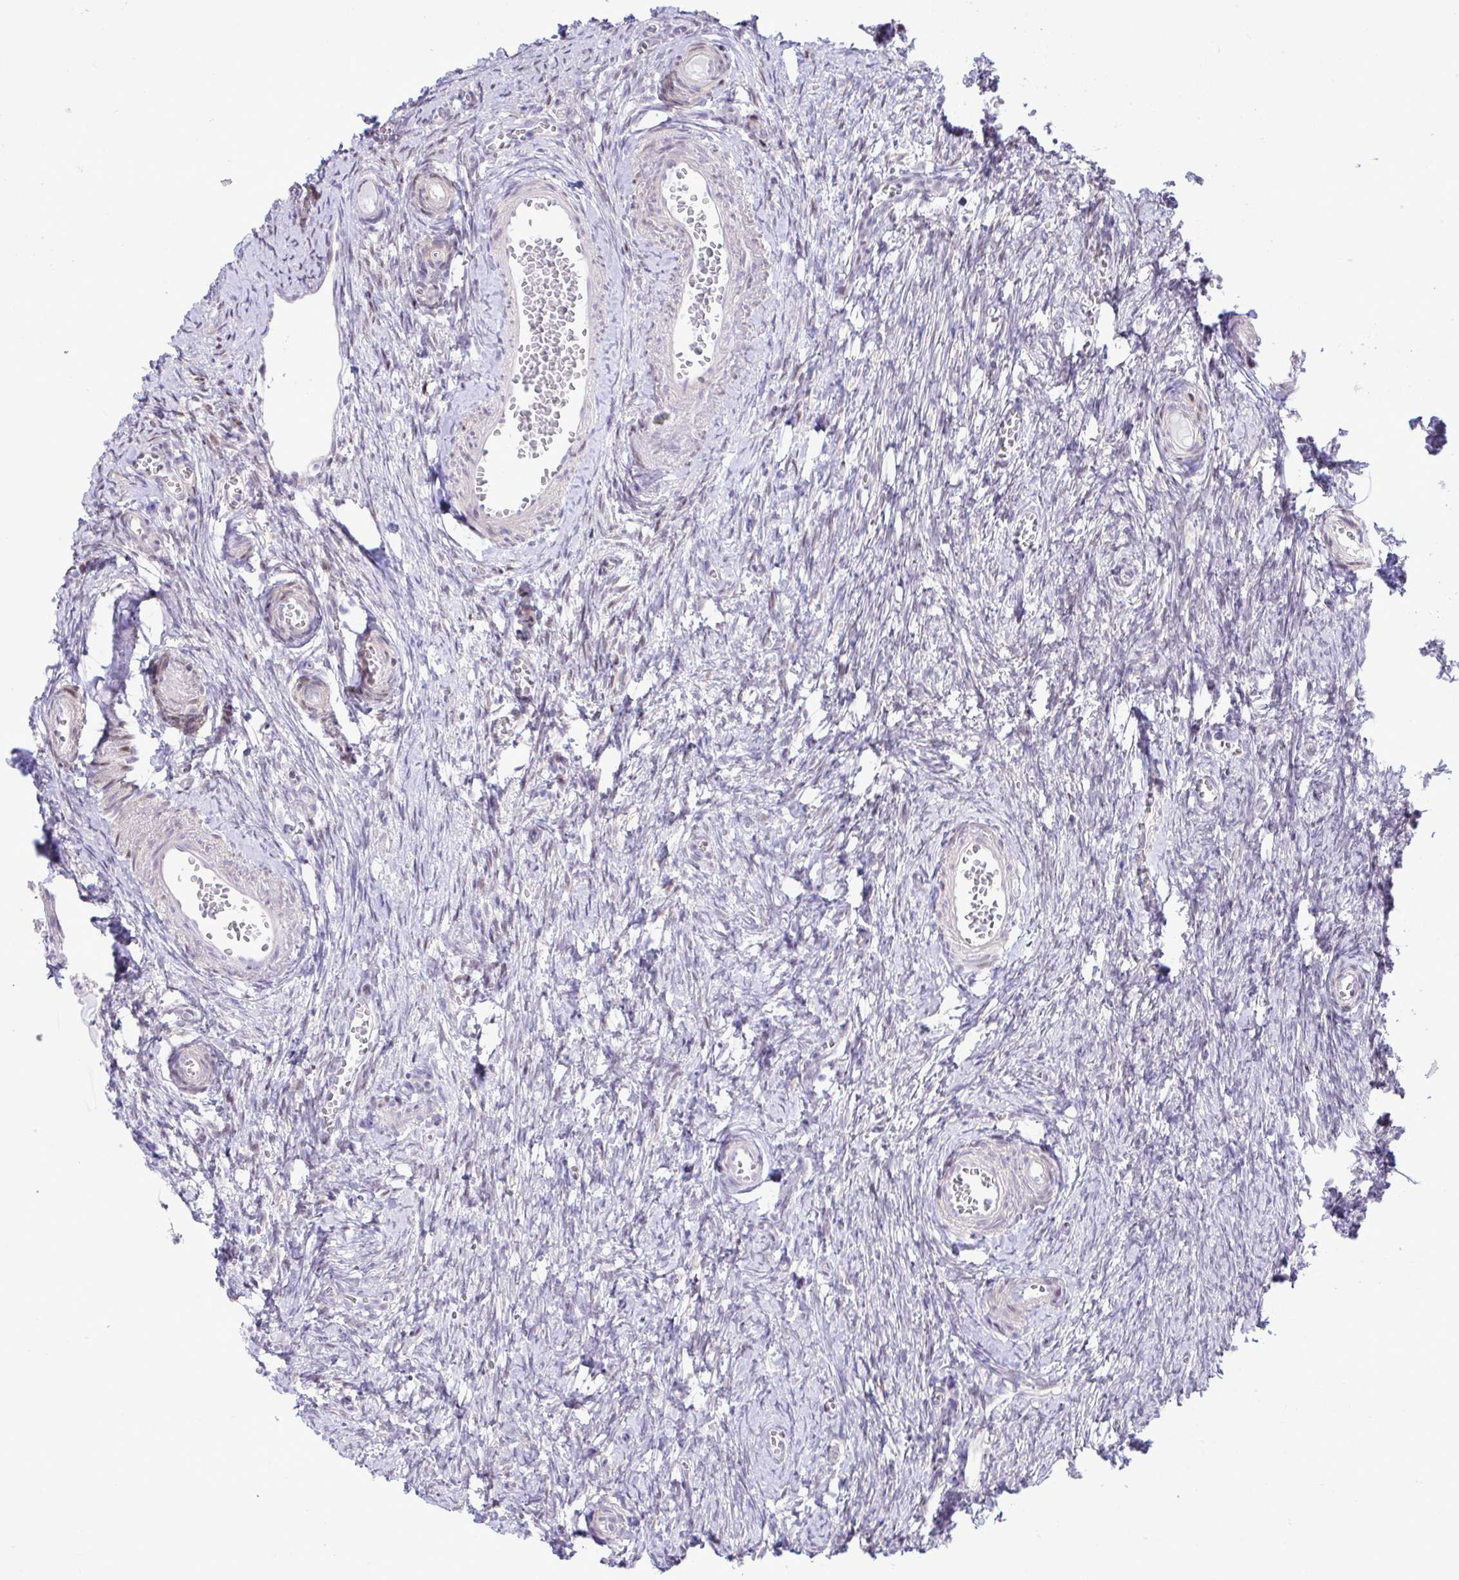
{"staining": {"intensity": "weak", "quantity": ">75%", "location": "cytoplasmic/membranous"}, "tissue": "ovary", "cell_type": "Follicle cells", "image_type": "normal", "snomed": [{"axis": "morphology", "description": "Normal tissue, NOS"}, {"axis": "topography", "description": "Ovary"}], "caption": "Ovary stained for a protein (brown) displays weak cytoplasmic/membranous positive positivity in about >75% of follicle cells.", "gene": "ZNF485", "patient": {"sex": "female", "age": 41}}